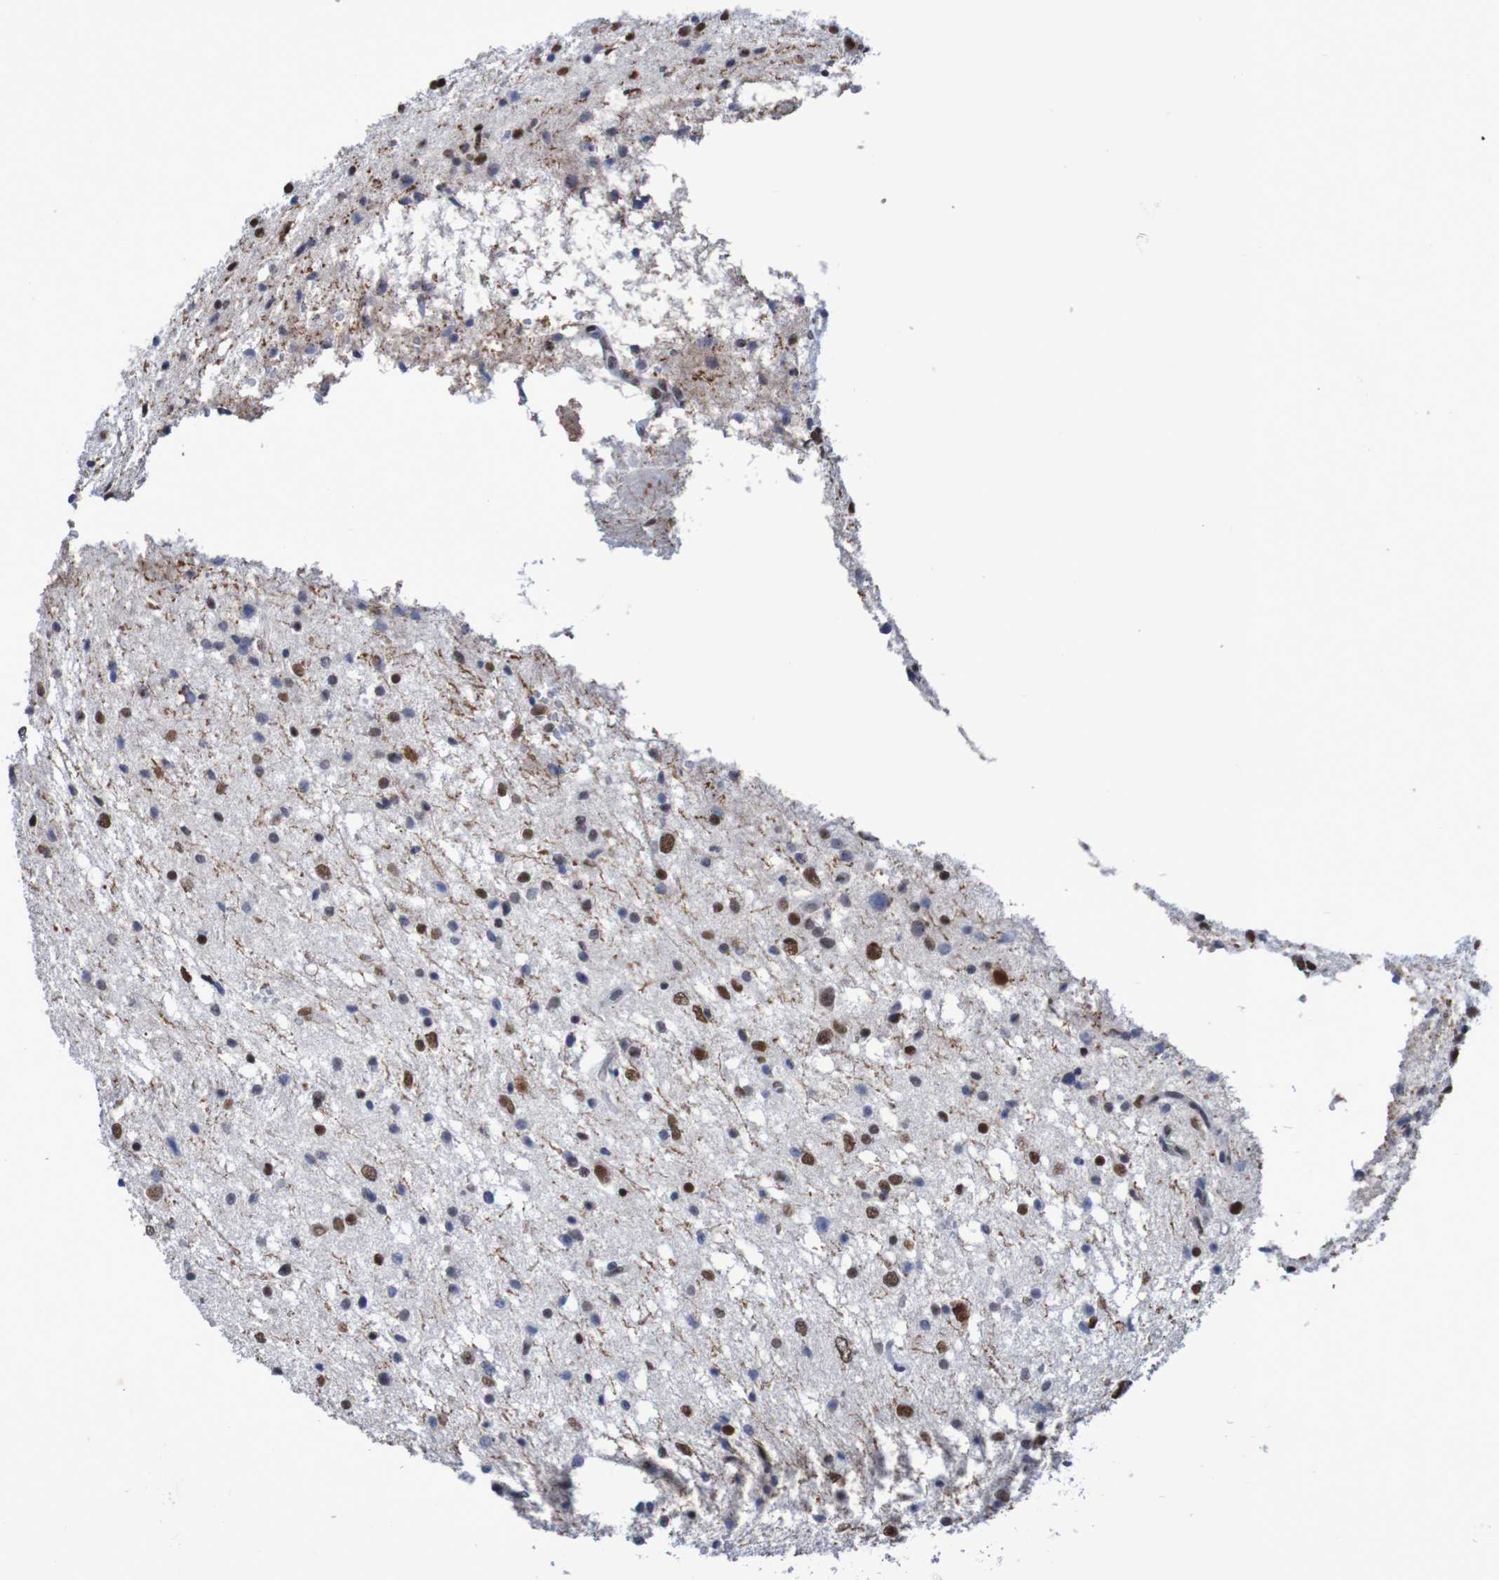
{"staining": {"intensity": "strong", "quantity": ">75%", "location": "nuclear"}, "tissue": "glioma", "cell_type": "Tumor cells", "image_type": "cancer", "snomed": [{"axis": "morphology", "description": "Glioma, malignant, Low grade"}, {"axis": "topography", "description": "Brain"}], "caption": "A photomicrograph showing strong nuclear expression in about >75% of tumor cells in malignant glioma (low-grade), as visualized by brown immunohistochemical staining.", "gene": "MRTFB", "patient": {"sex": "female", "age": 37}}